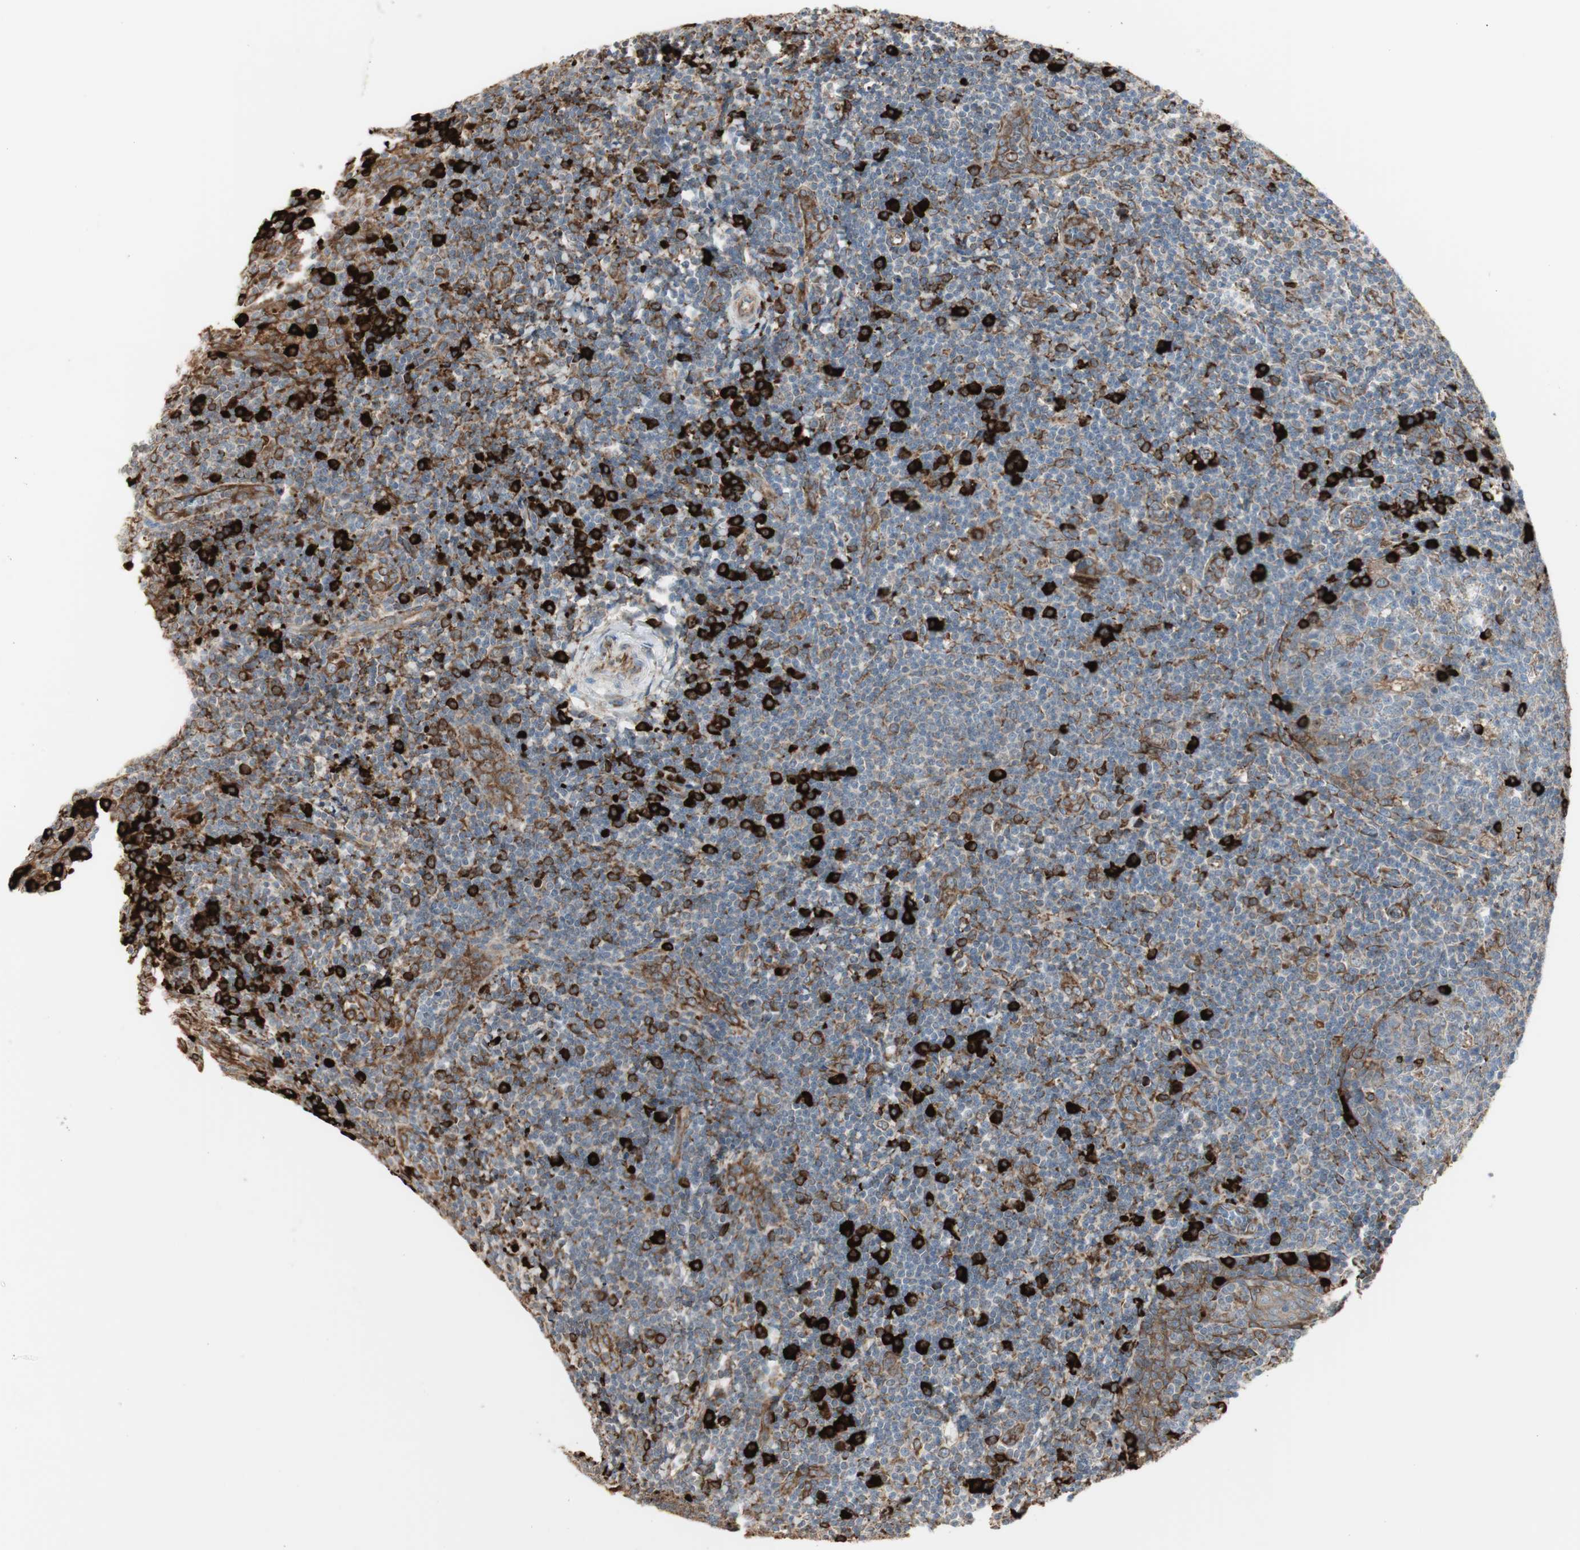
{"staining": {"intensity": "strong", "quantity": "<25%", "location": "cytoplasmic/membranous"}, "tissue": "tonsil", "cell_type": "Germinal center cells", "image_type": "normal", "snomed": [{"axis": "morphology", "description": "Normal tissue, NOS"}, {"axis": "topography", "description": "Tonsil"}], "caption": "High-magnification brightfield microscopy of normal tonsil stained with DAB (brown) and counterstained with hematoxylin (blue). germinal center cells exhibit strong cytoplasmic/membranous expression is appreciated in approximately<25% of cells. The staining is performed using DAB (3,3'-diaminobenzidine) brown chromogen to label protein expression. The nuclei are counter-stained blue using hematoxylin.", "gene": "HSP90B1", "patient": {"sex": "male", "age": 31}}